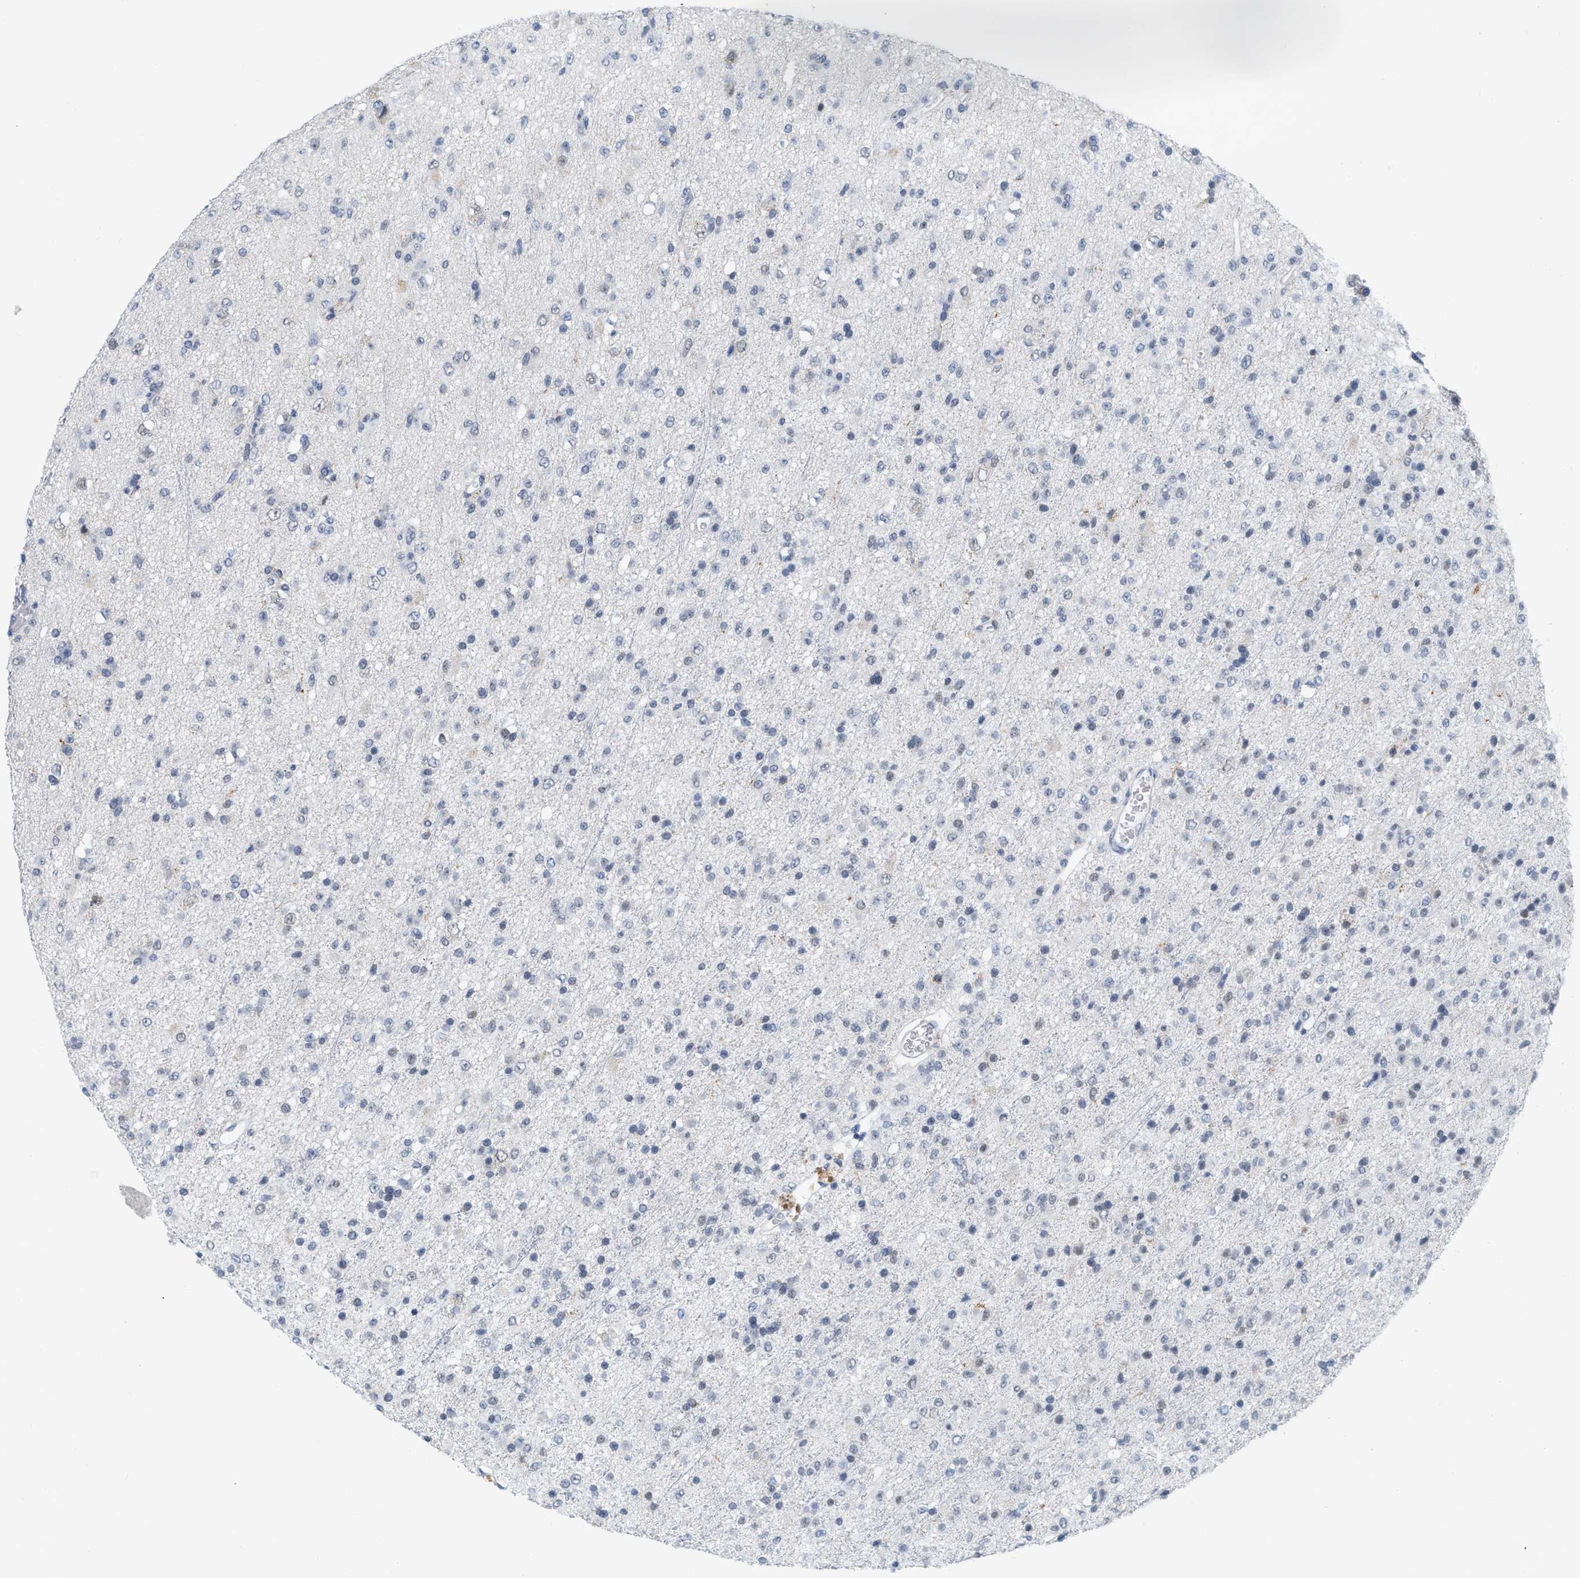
{"staining": {"intensity": "negative", "quantity": "none", "location": "none"}, "tissue": "glioma", "cell_type": "Tumor cells", "image_type": "cancer", "snomed": [{"axis": "morphology", "description": "Glioma, malignant, Low grade"}, {"axis": "topography", "description": "Brain"}], "caption": "There is no significant expression in tumor cells of low-grade glioma (malignant).", "gene": "XIRP1", "patient": {"sex": "male", "age": 65}}